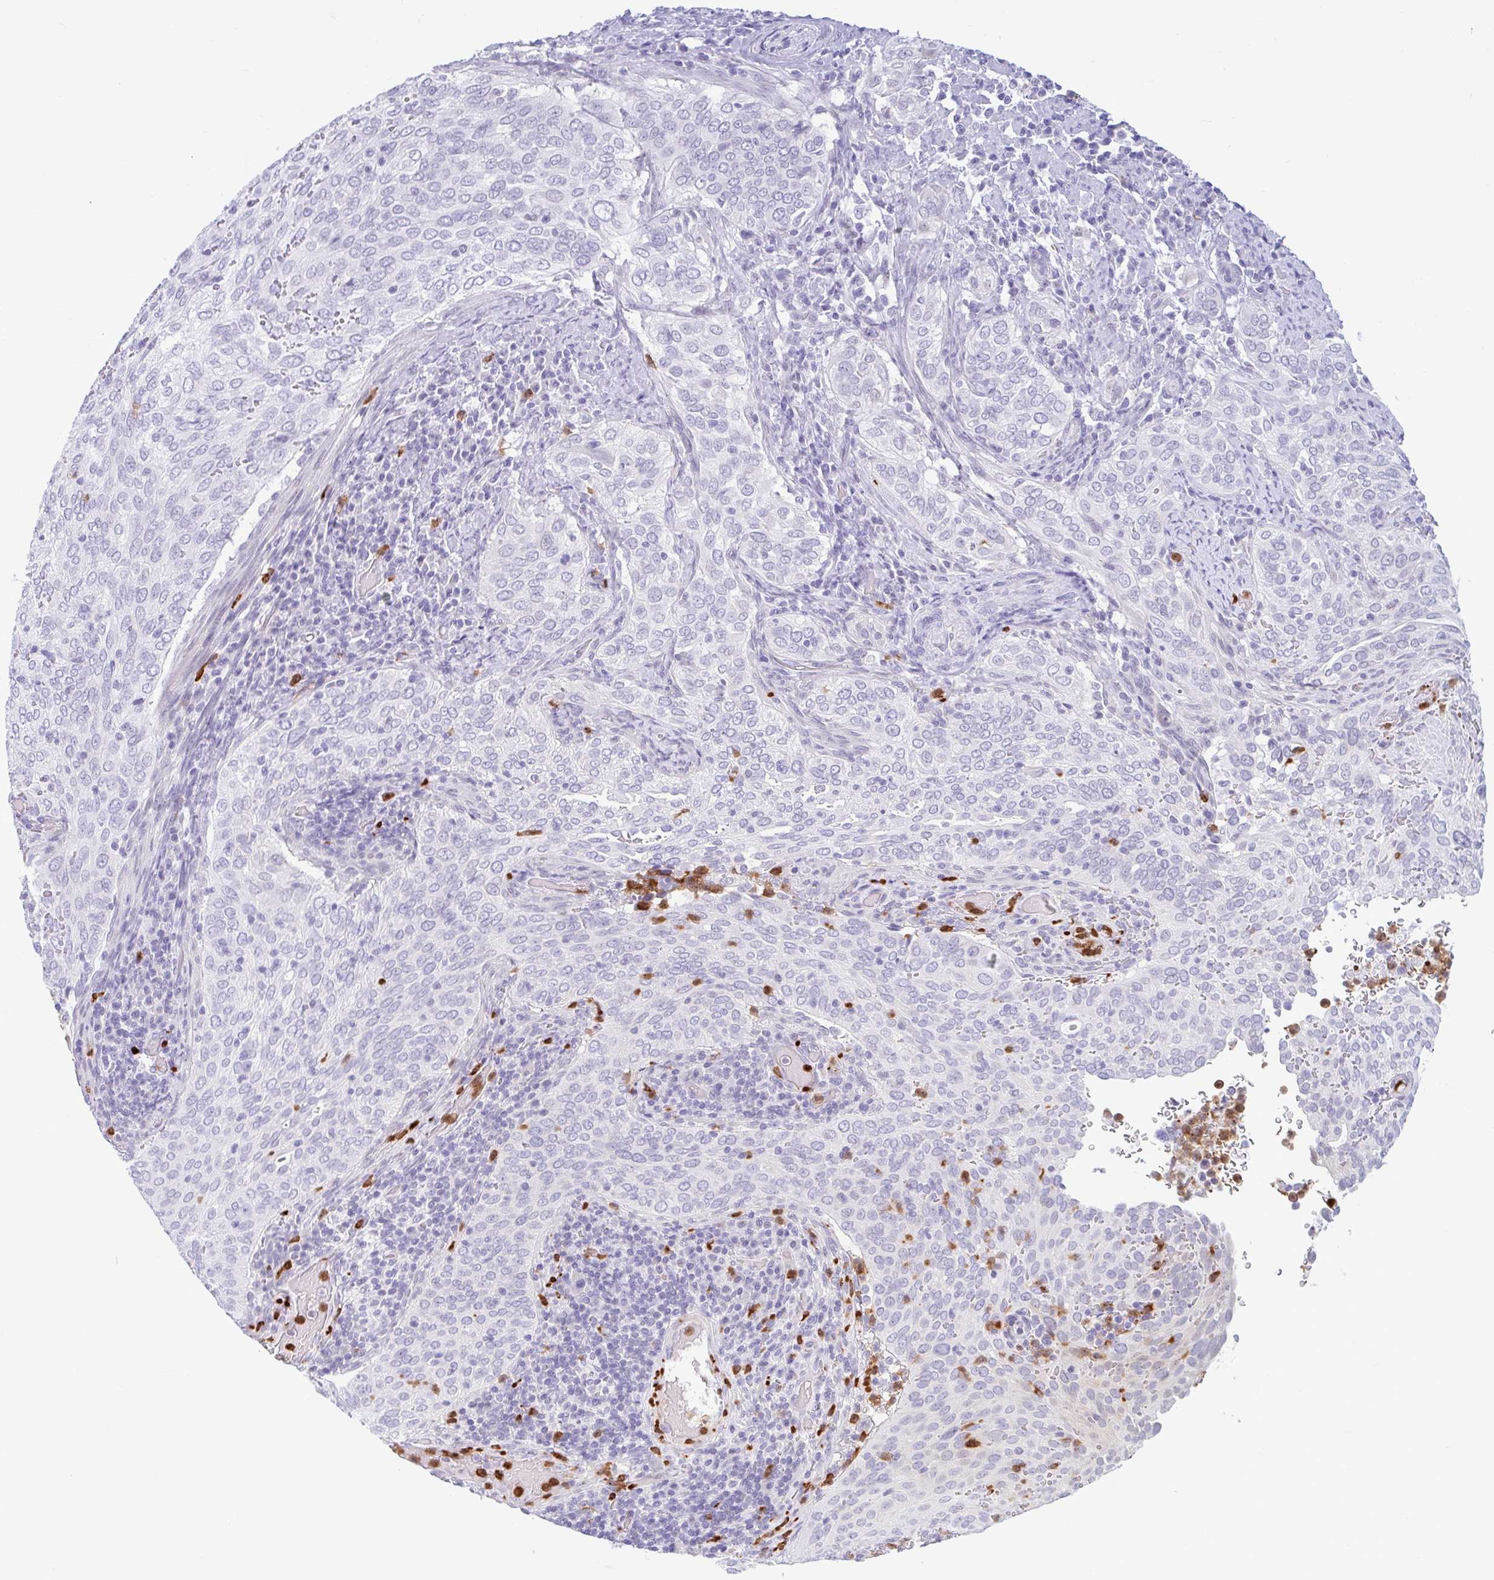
{"staining": {"intensity": "negative", "quantity": "none", "location": "none"}, "tissue": "cervical cancer", "cell_type": "Tumor cells", "image_type": "cancer", "snomed": [{"axis": "morphology", "description": "Squamous cell carcinoma, NOS"}, {"axis": "topography", "description": "Cervix"}], "caption": "Cervical cancer was stained to show a protein in brown. There is no significant staining in tumor cells.", "gene": "CEP120", "patient": {"sex": "female", "age": 38}}